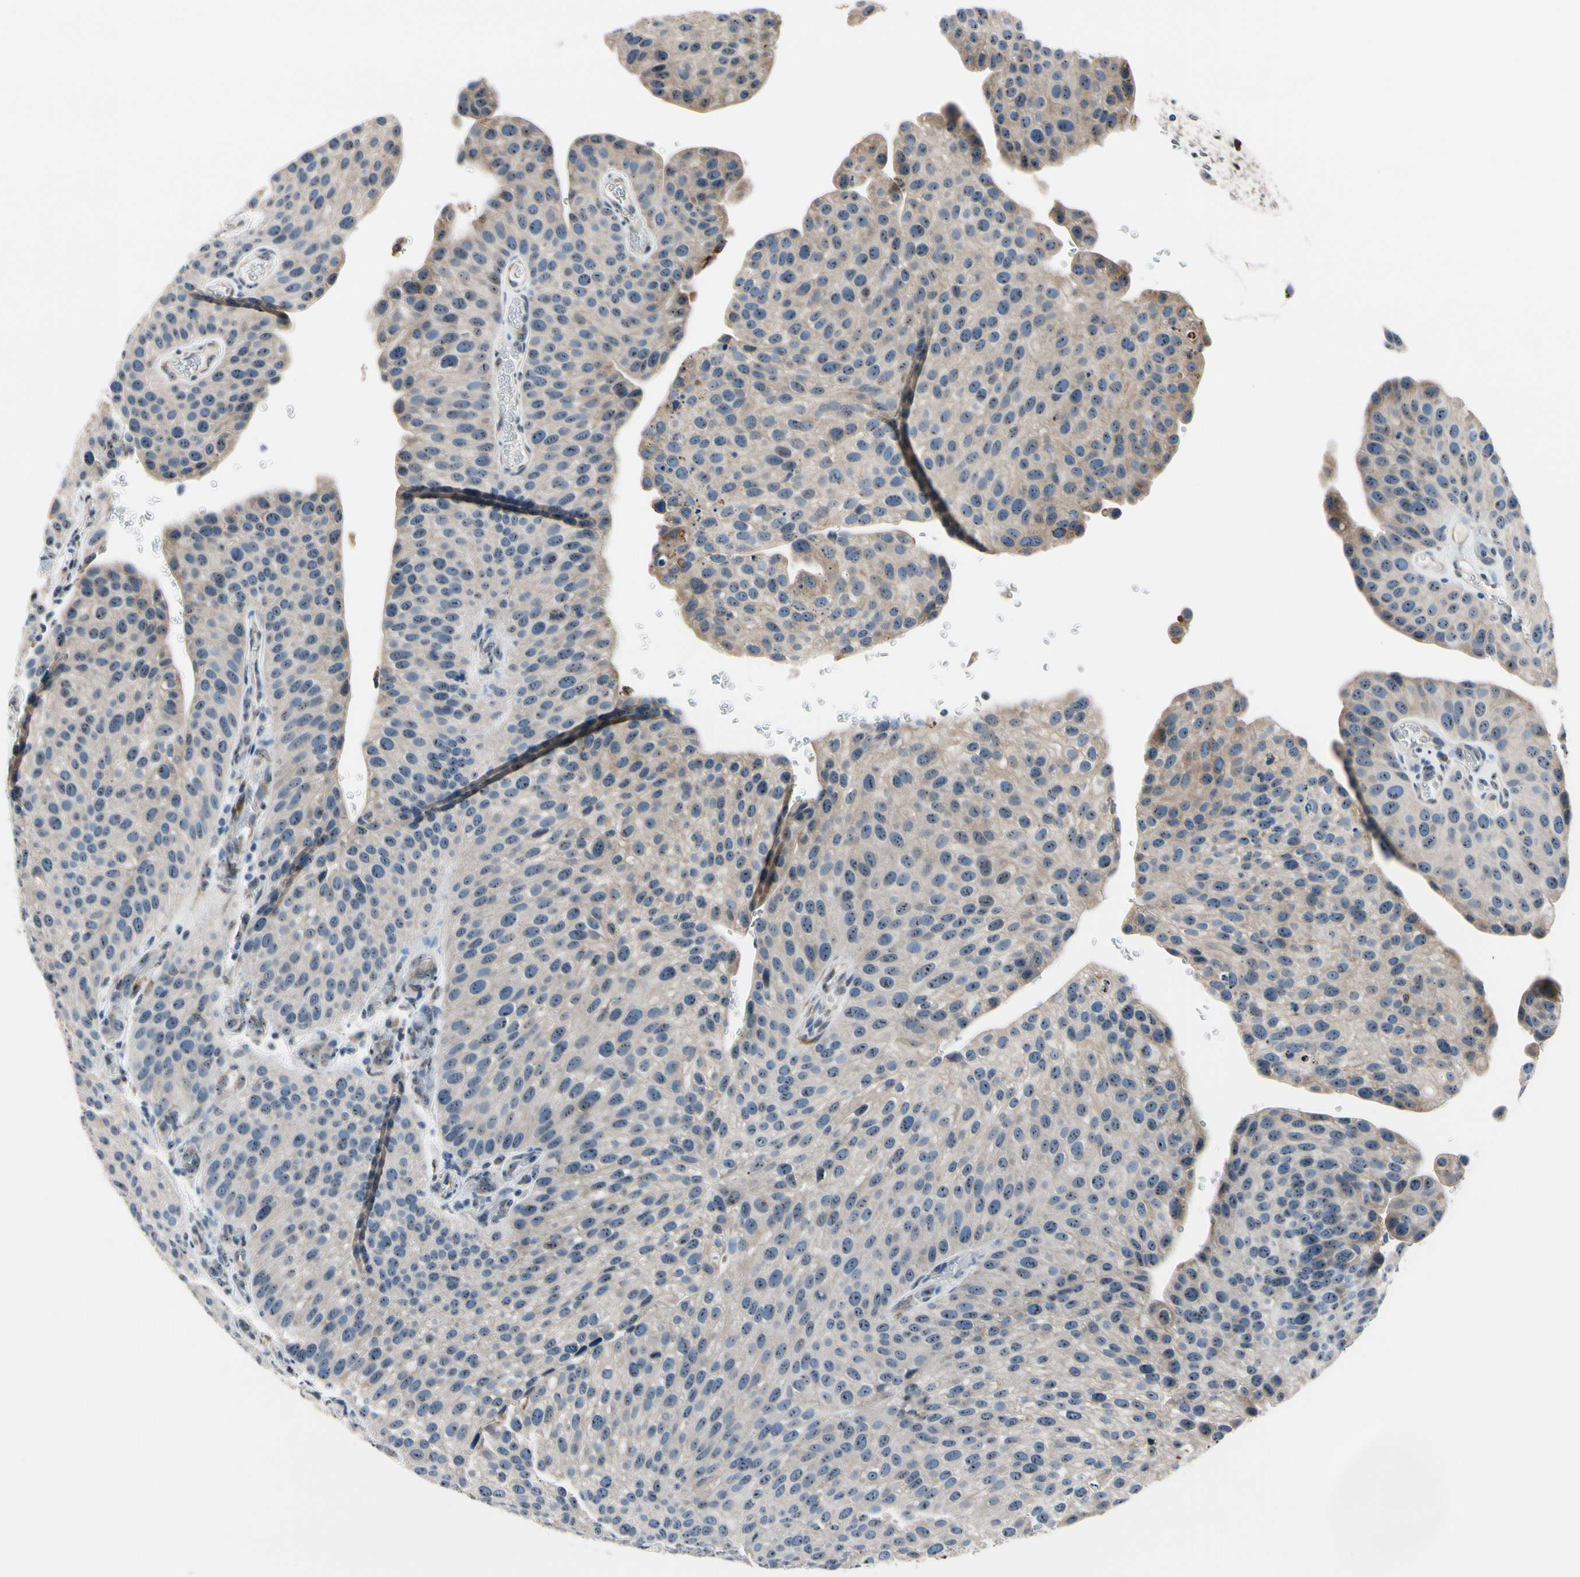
{"staining": {"intensity": "weak", "quantity": ">75%", "location": "cytoplasmic/membranous"}, "tissue": "urothelial cancer", "cell_type": "Tumor cells", "image_type": "cancer", "snomed": [{"axis": "morphology", "description": "Urothelial carcinoma, Low grade"}, {"axis": "topography", "description": "Smooth muscle"}, {"axis": "topography", "description": "Urinary bladder"}], "caption": "Immunohistochemical staining of urothelial cancer displays weak cytoplasmic/membranous protein positivity in about >75% of tumor cells.", "gene": "TMED7", "patient": {"sex": "male", "age": 60}}